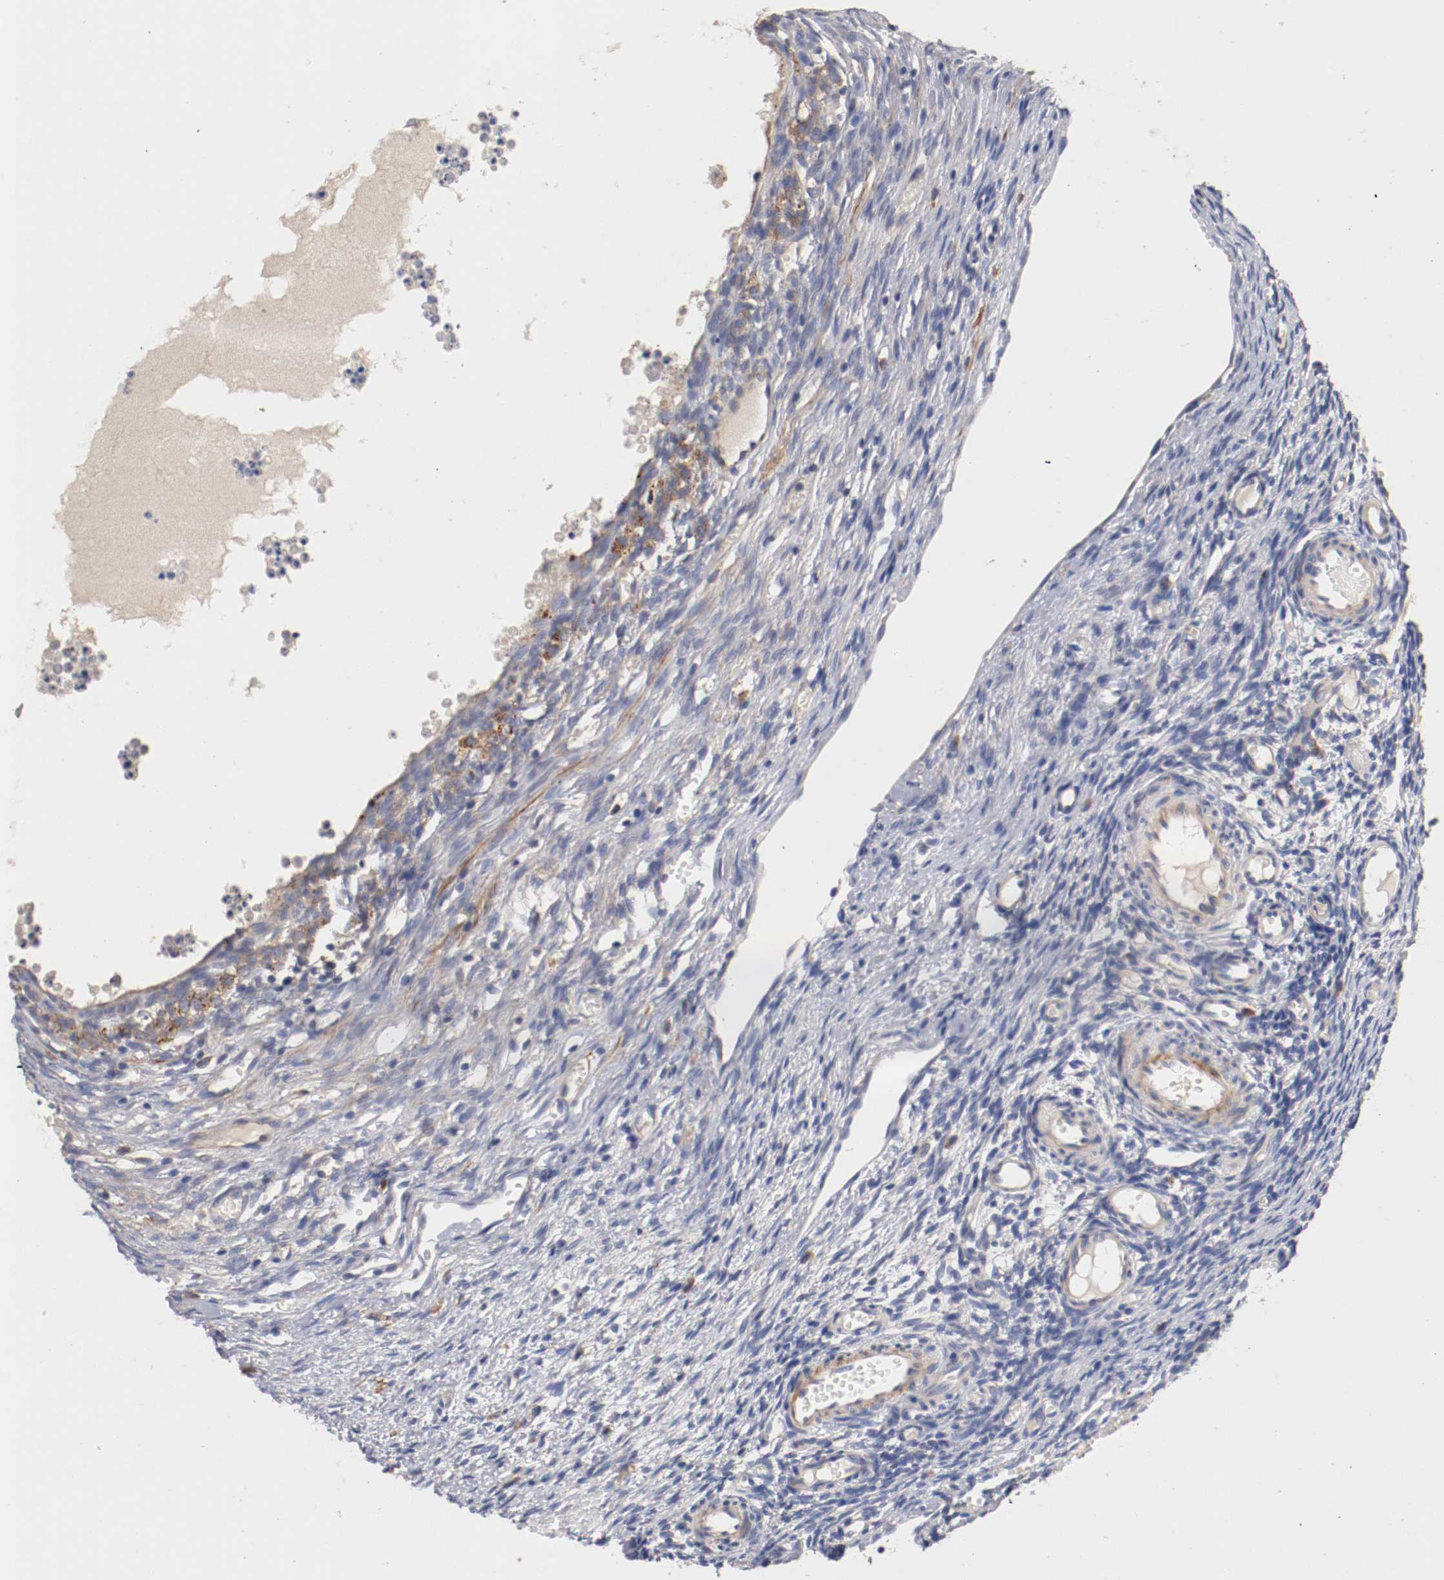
{"staining": {"intensity": "negative", "quantity": "none", "location": "none"}, "tissue": "ovary", "cell_type": "Follicle cells", "image_type": "normal", "snomed": [{"axis": "morphology", "description": "Normal tissue, NOS"}, {"axis": "topography", "description": "Ovary"}], "caption": "Follicle cells show no significant protein positivity in normal ovary.", "gene": "SEMA5A", "patient": {"sex": "female", "age": 35}}